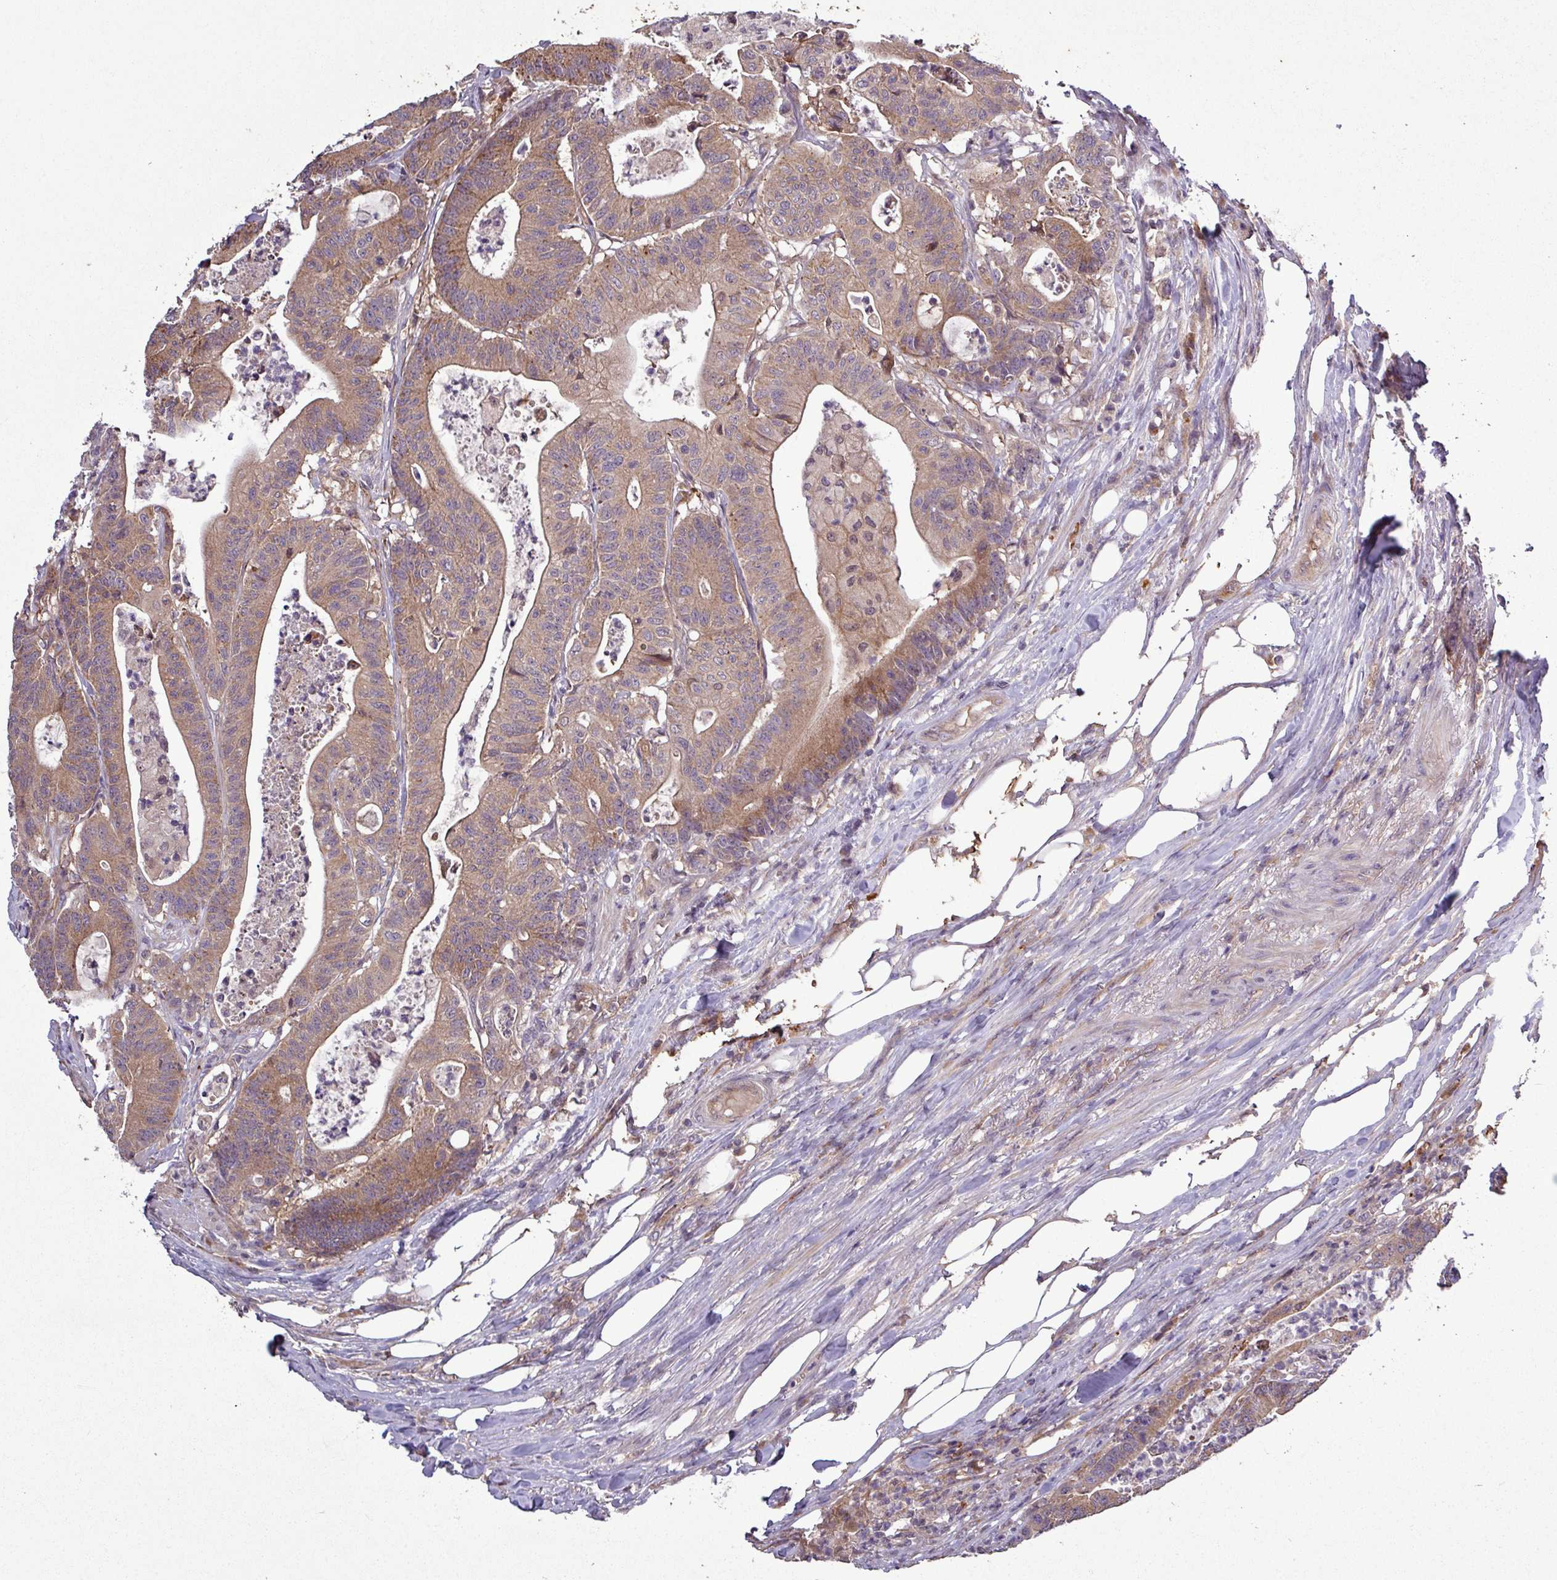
{"staining": {"intensity": "moderate", "quantity": ">75%", "location": "cytoplasmic/membranous"}, "tissue": "colorectal cancer", "cell_type": "Tumor cells", "image_type": "cancer", "snomed": [{"axis": "morphology", "description": "Adenocarcinoma, NOS"}, {"axis": "topography", "description": "Colon"}], "caption": "Protein expression analysis of human colorectal cancer (adenocarcinoma) reveals moderate cytoplasmic/membranous staining in approximately >75% of tumor cells. The protein is shown in brown color, while the nuclei are stained blue.", "gene": "SIRPB2", "patient": {"sex": "female", "age": 84}}